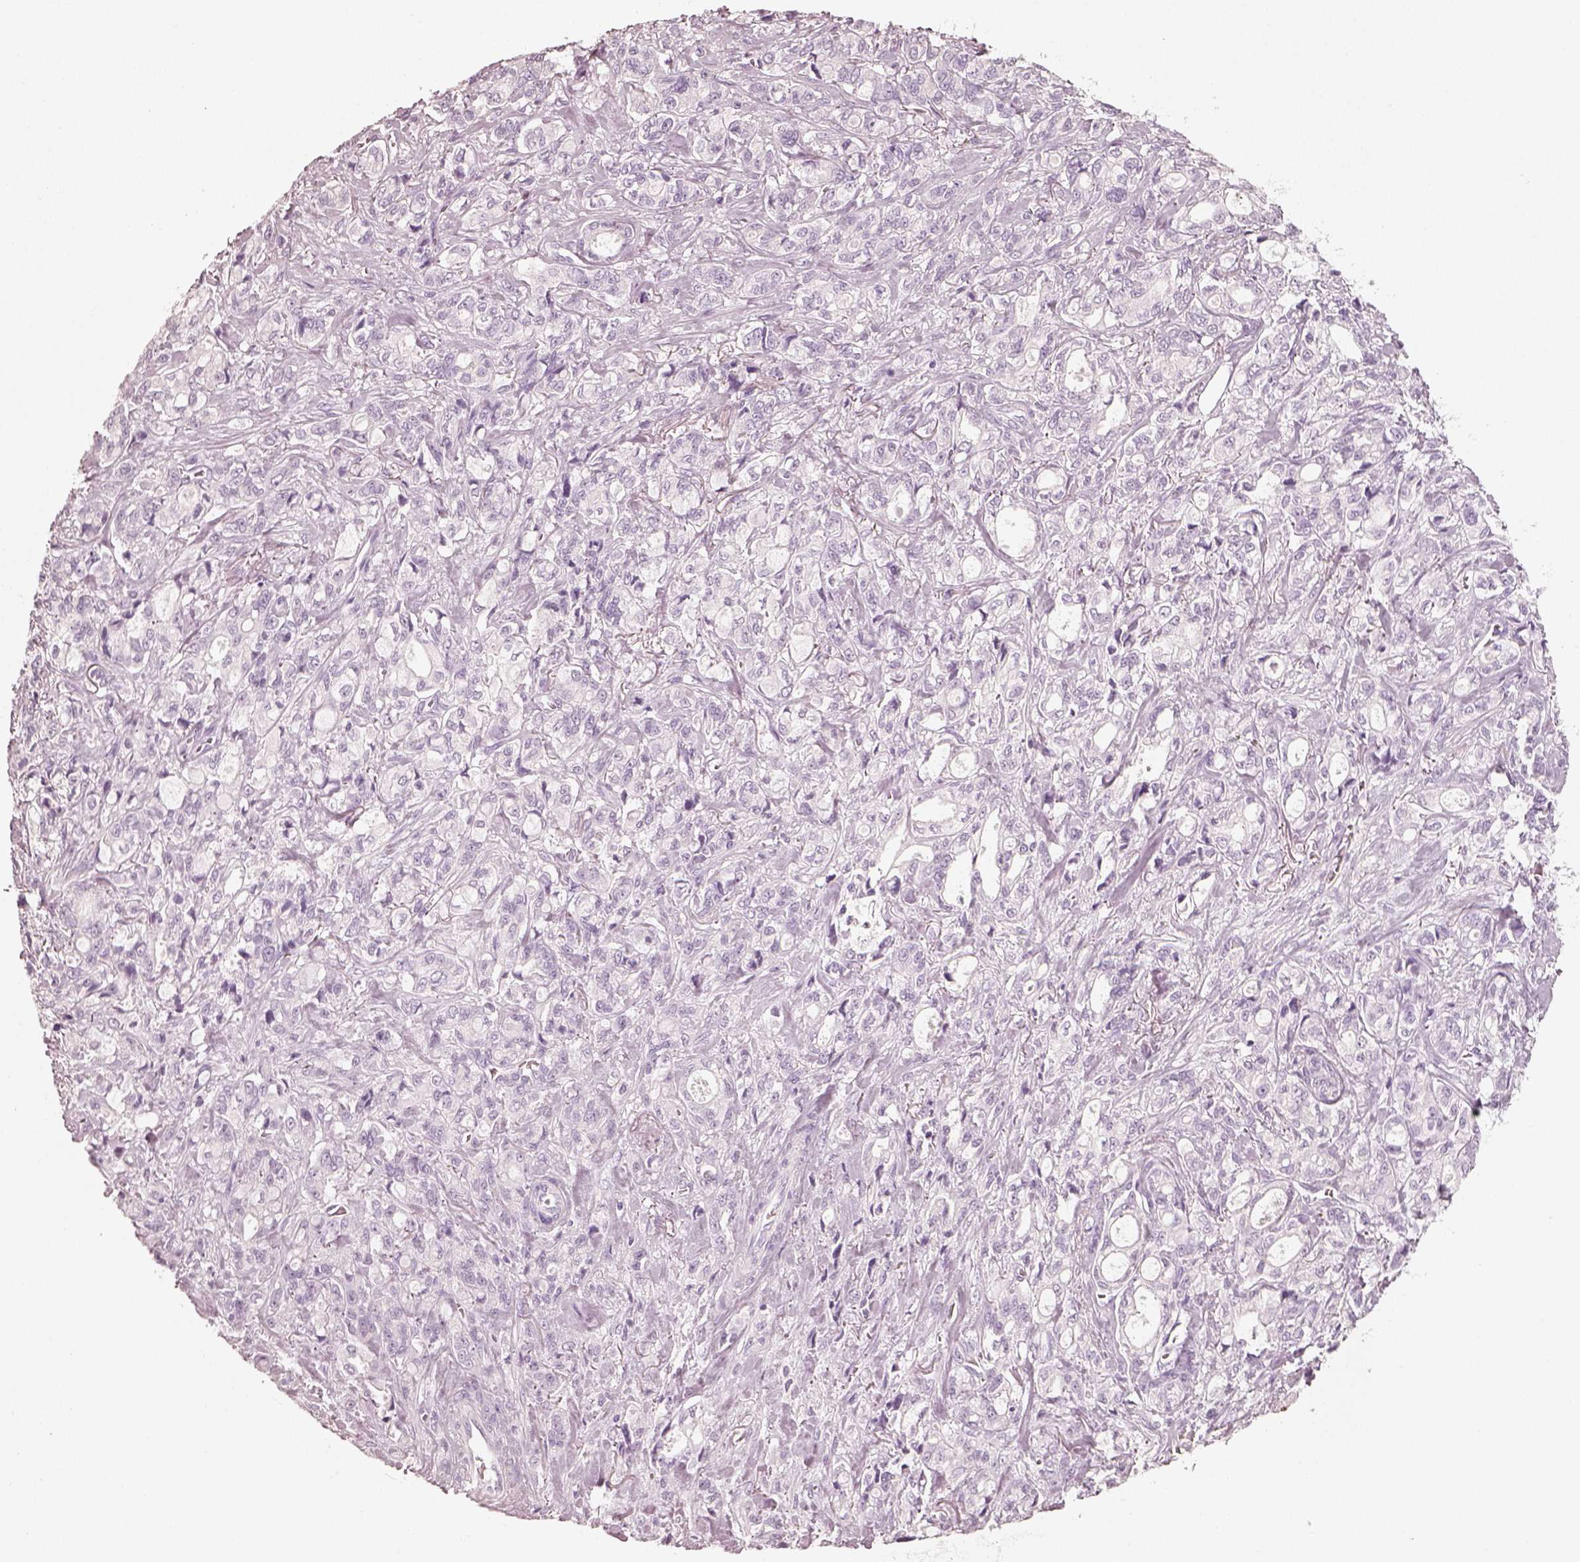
{"staining": {"intensity": "negative", "quantity": "none", "location": "none"}, "tissue": "stomach cancer", "cell_type": "Tumor cells", "image_type": "cancer", "snomed": [{"axis": "morphology", "description": "Adenocarcinoma, NOS"}, {"axis": "topography", "description": "Stomach"}], "caption": "Stomach cancer was stained to show a protein in brown. There is no significant positivity in tumor cells.", "gene": "R3HDML", "patient": {"sex": "male", "age": 63}}